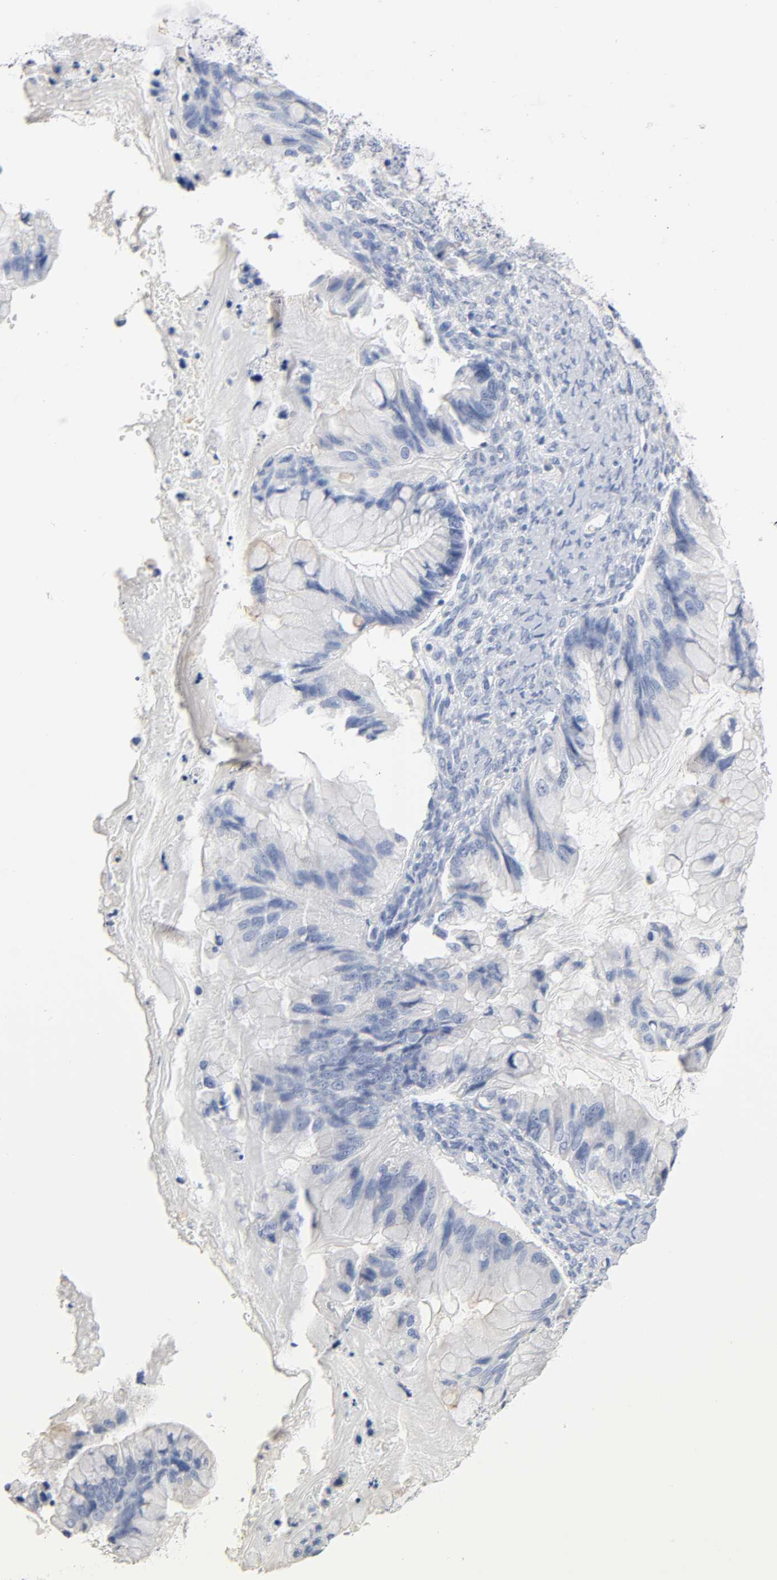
{"staining": {"intensity": "negative", "quantity": "none", "location": "none"}, "tissue": "ovarian cancer", "cell_type": "Tumor cells", "image_type": "cancer", "snomed": [{"axis": "morphology", "description": "Cystadenocarcinoma, mucinous, NOS"}, {"axis": "topography", "description": "Ovary"}], "caption": "This is an immunohistochemistry image of human ovarian cancer (mucinous cystadenocarcinoma). There is no expression in tumor cells.", "gene": "ACP3", "patient": {"sex": "female", "age": 36}}